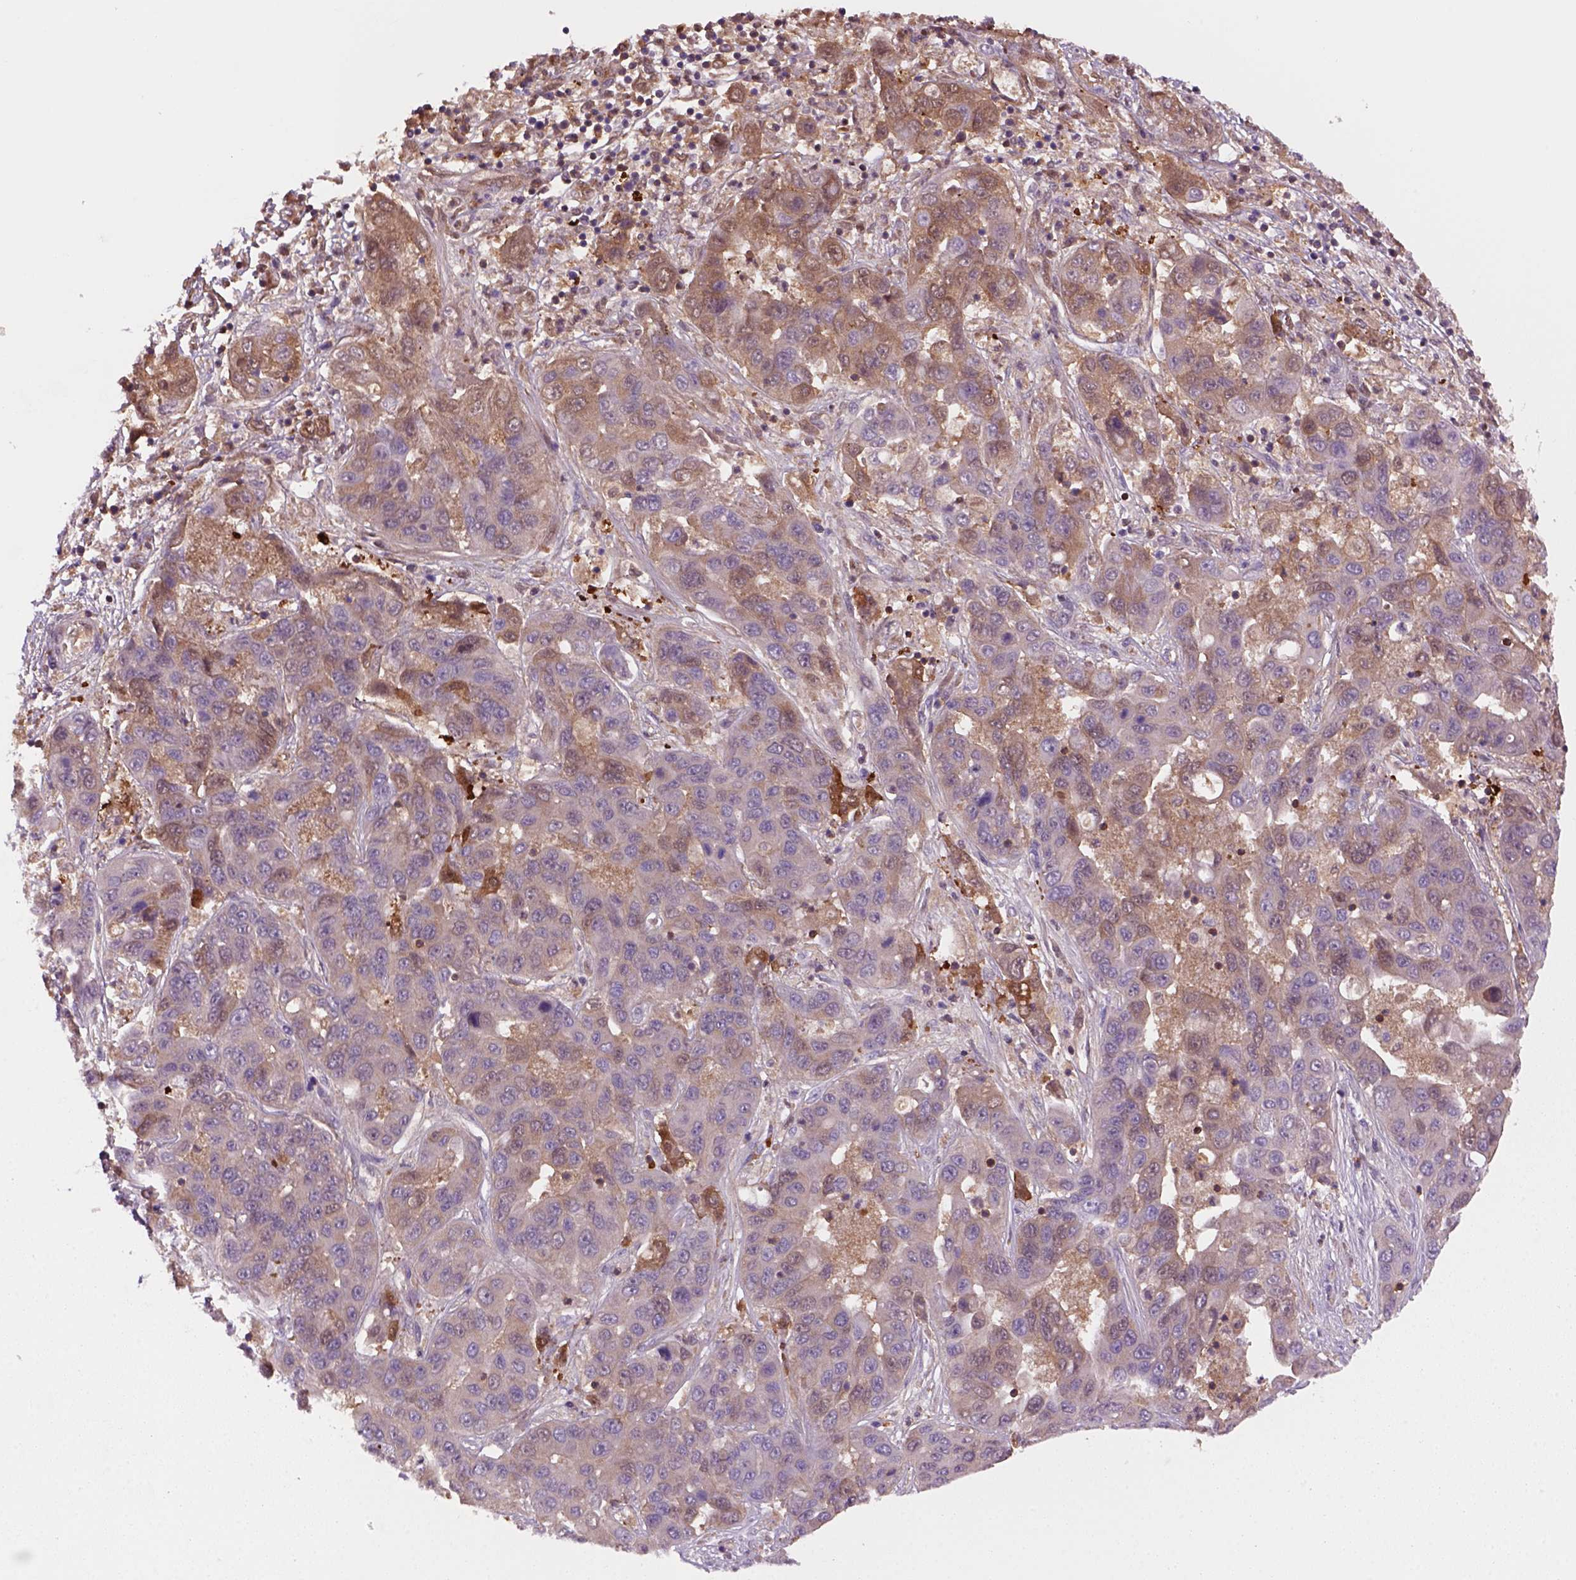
{"staining": {"intensity": "moderate", "quantity": "<25%", "location": "cytoplasmic/membranous"}, "tissue": "liver cancer", "cell_type": "Tumor cells", "image_type": "cancer", "snomed": [{"axis": "morphology", "description": "Cholangiocarcinoma"}, {"axis": "topography", "description": "Liver"}], "caption": "Moderate cytoplasmic/membranous staining for a protein is identified in approximately <25% of tumor cells of liver cancer using IHC.", "gene": "GOT1", "patient": {"sex": "female", "age": 52}}